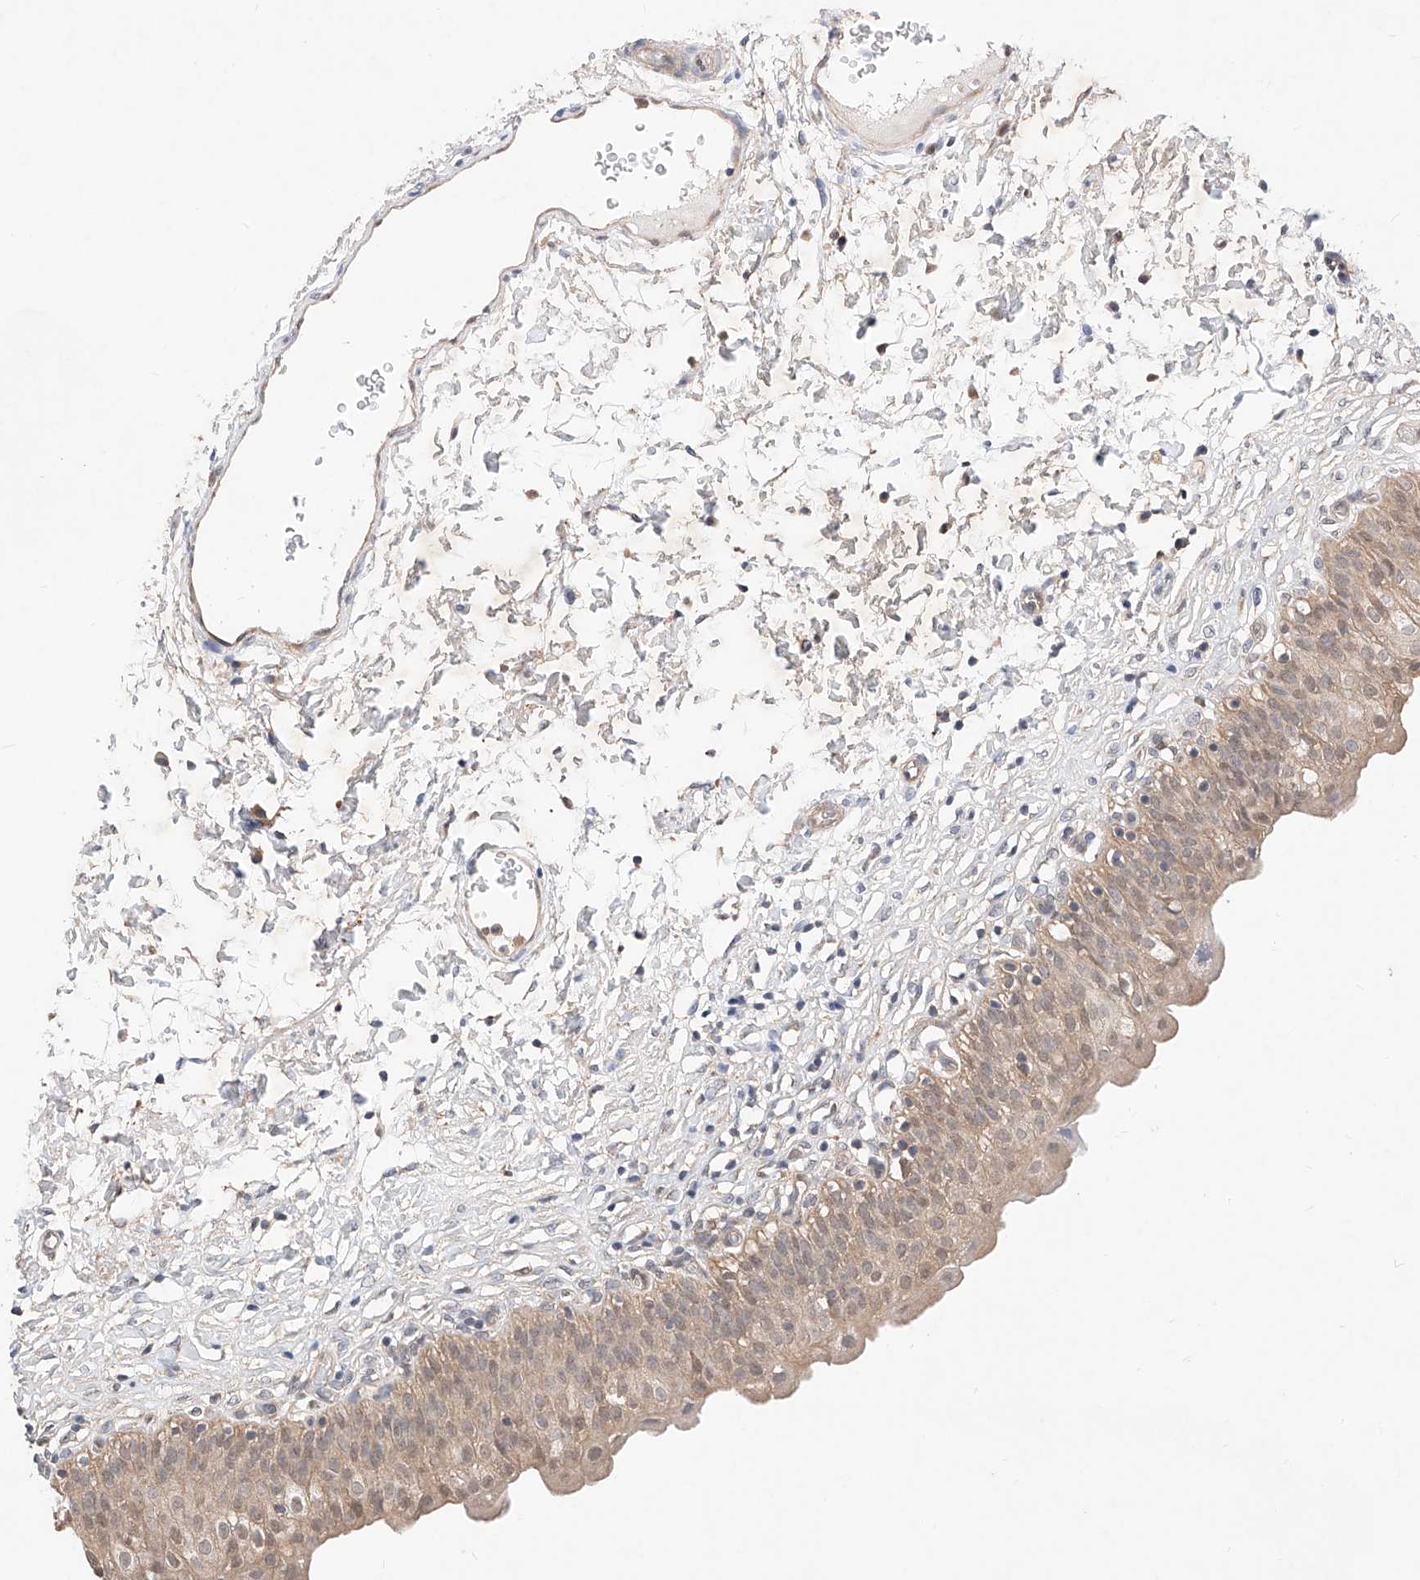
{"staining": {"intensity": "moderate", "quantity": ">75%", "location": "cytoplasmic/membranous,nuclear"}, "tissue": "urinary bladder", "cell_type": "Urothelial cells", "image_type": "normal", "snomed": [{"axis": "morphology", "description": "Normal tissue, NOS"}, {"axis": "topography", "description": "Urinary bladder"}], "caption": "Immunohistochemical staining of normal urinary bladder shows medium levels of moderate cytoplasmic/membranous,nuclear staining in approximately >75% of urothelial cells. Immunohistochemistry (ihc) stains the protein in brown and the nuclei are stained blue.", "gene": "ZSCAN4", "patient": {"sex": "male", "age": 55}}